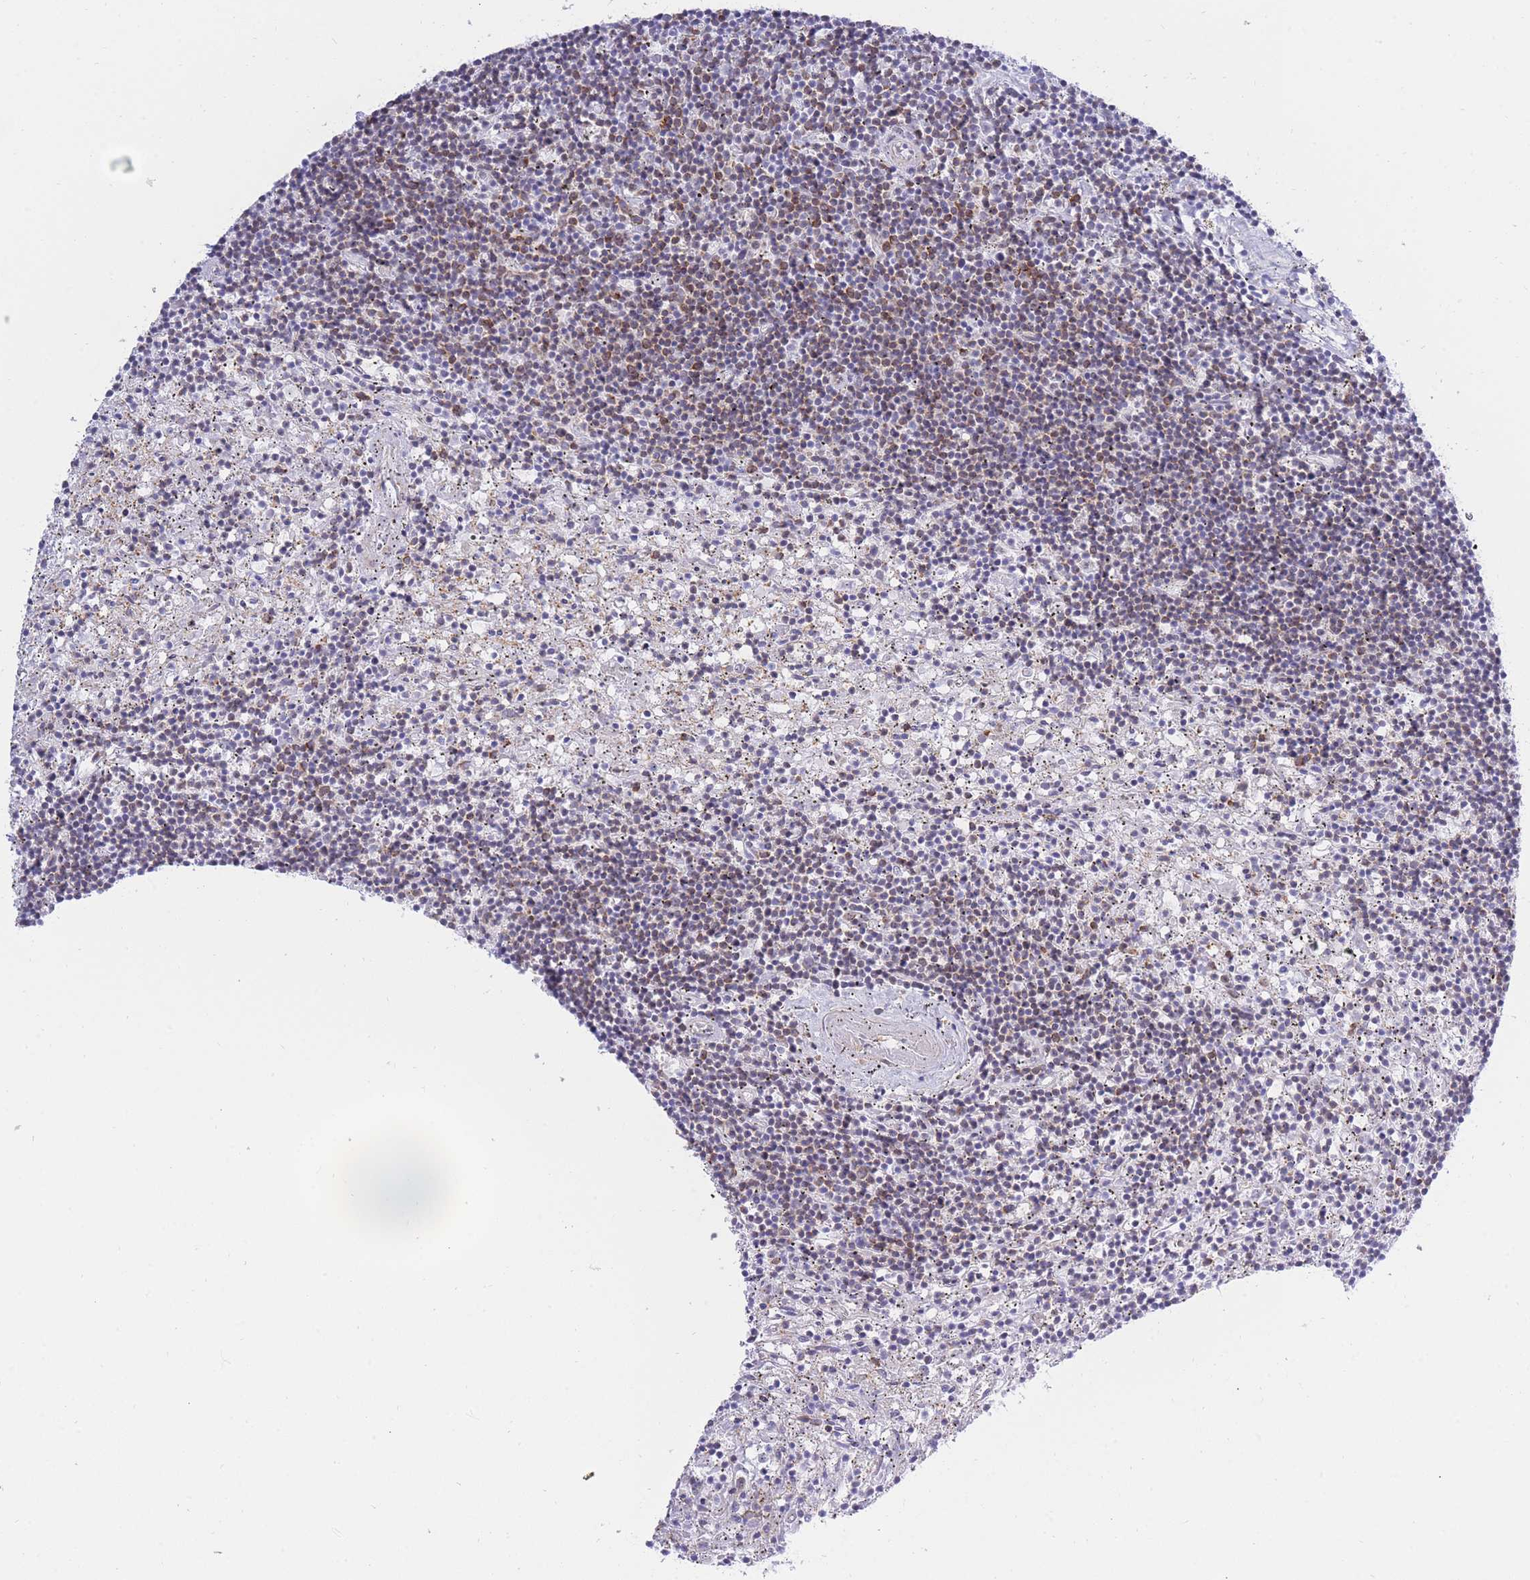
{"staining": {"intensity": "weak", "quantity": "25%-75%", "location": "cytoplasmic/membranous"}, "tissue": "lymphoma", "cell_type": "Tumor cells", "image_type": "cancer", "snomed": [{"axis": "morphology", "description": "Malignant lymphoma, non-Hodgkin's type, Low grade"}, {"axis": "topography", "description": "Spleen"}], "caption": "This is an image of immunohistochemistry staining of lymphoma, which shows weak staining in the cytoplasmic/membranous of tumor cells.", "gene": "REM1", "patient": {"sex": "male", "age": 76}}